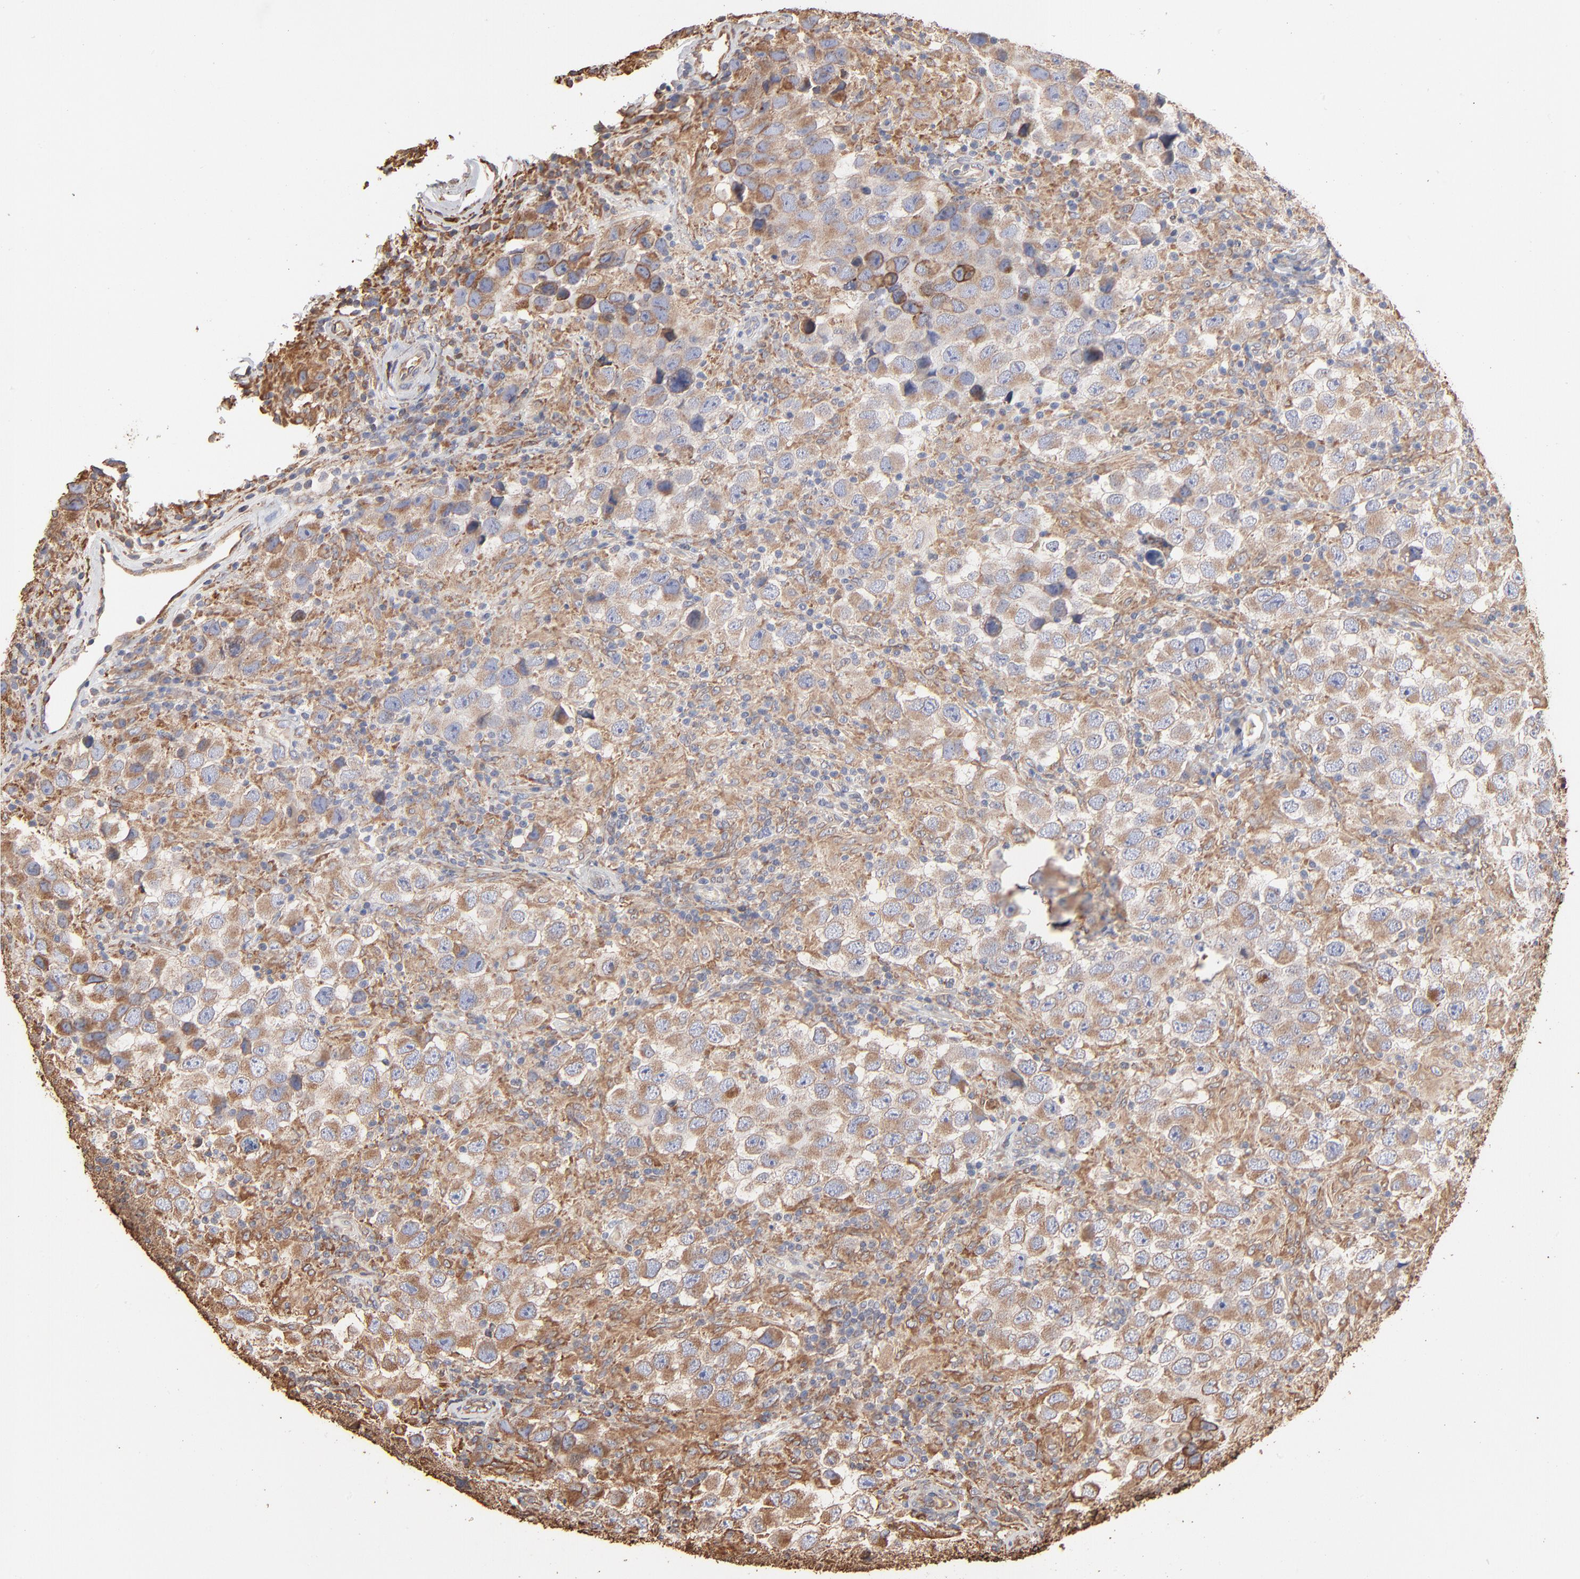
{"staining": {"intensity": "weak", "quantity": "25%-75%", "location": "cytoplasmic/membranous"}, "tissue": "testis cancer", "cell_type": "Tumor cells", "image_type": "cancer", "snomed": [{"axis": "morphology", "description": "Carcinoma, Embryonal, NOS"}, {"axis": "topography", "description": "Testis"}], "caption": "Protein staining reveals weak cytoplasmic/membranous expression in approximately 25%-75% of tumor cells in testis cancer (embryonal carcinoma). (Brightfield microscopy of DAB IHC at high magnification).", "gene": "PDIA3", "patient": {"sex": "male", "age": 21}}